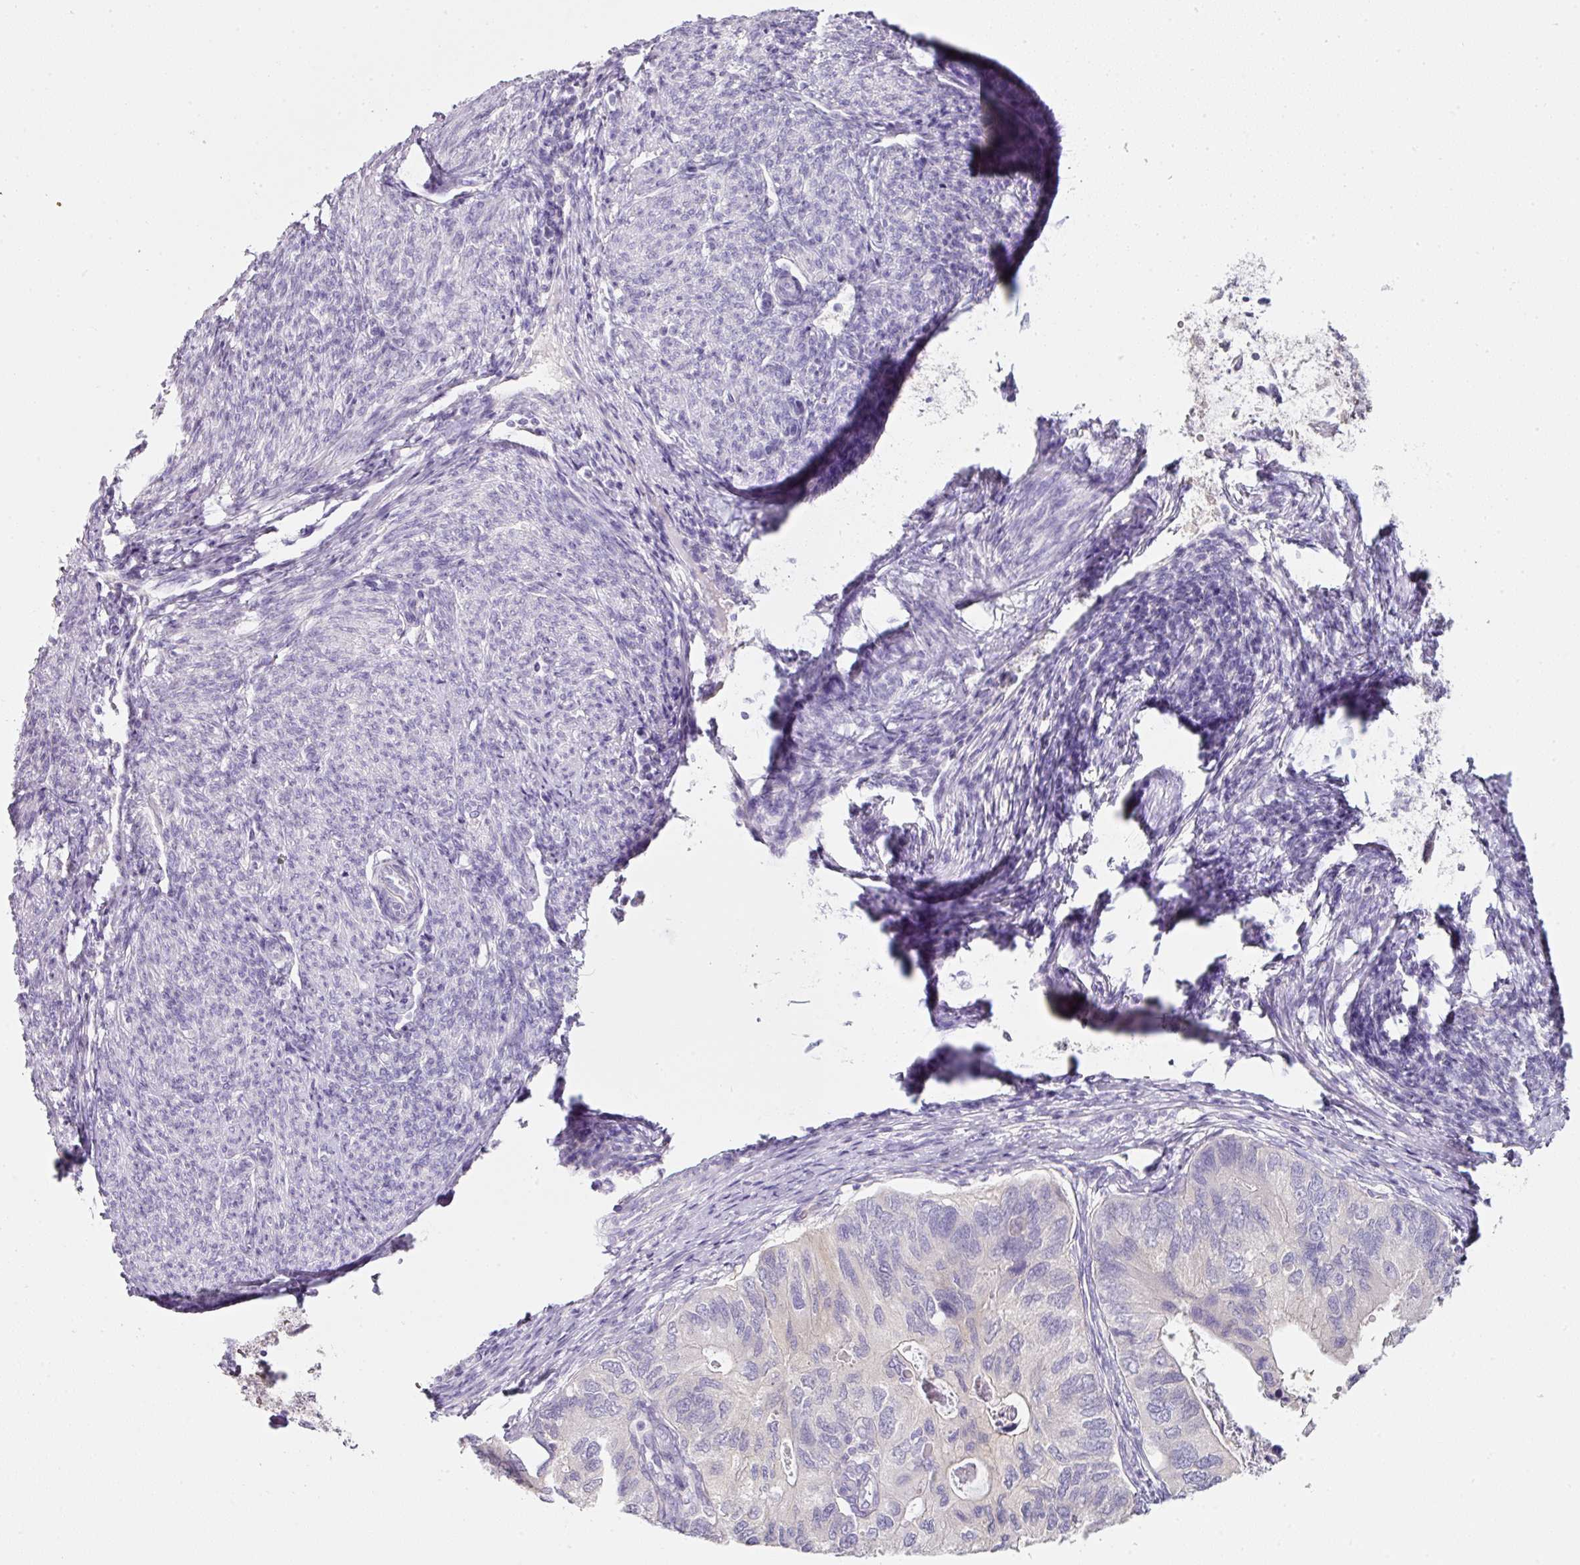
{"staining": {"intensity": "negative", "quantity": "none", "location": "none"}, "tissue": "endometrial cancer", "cell_type": "Tumor cells", "image_type": "cancer", "snomed": [{"axis": "morphology", "description": "Carcinoma, NOS"}, {"axis": "topography", "description": "Uterus"}], "caption": "Carcinoma (endometrial) was stained to show a protein in brown. There is no significant expression in tumor cells.", "gene": "SLC2A2", "patient": {"sex": "female", "age": 76}}